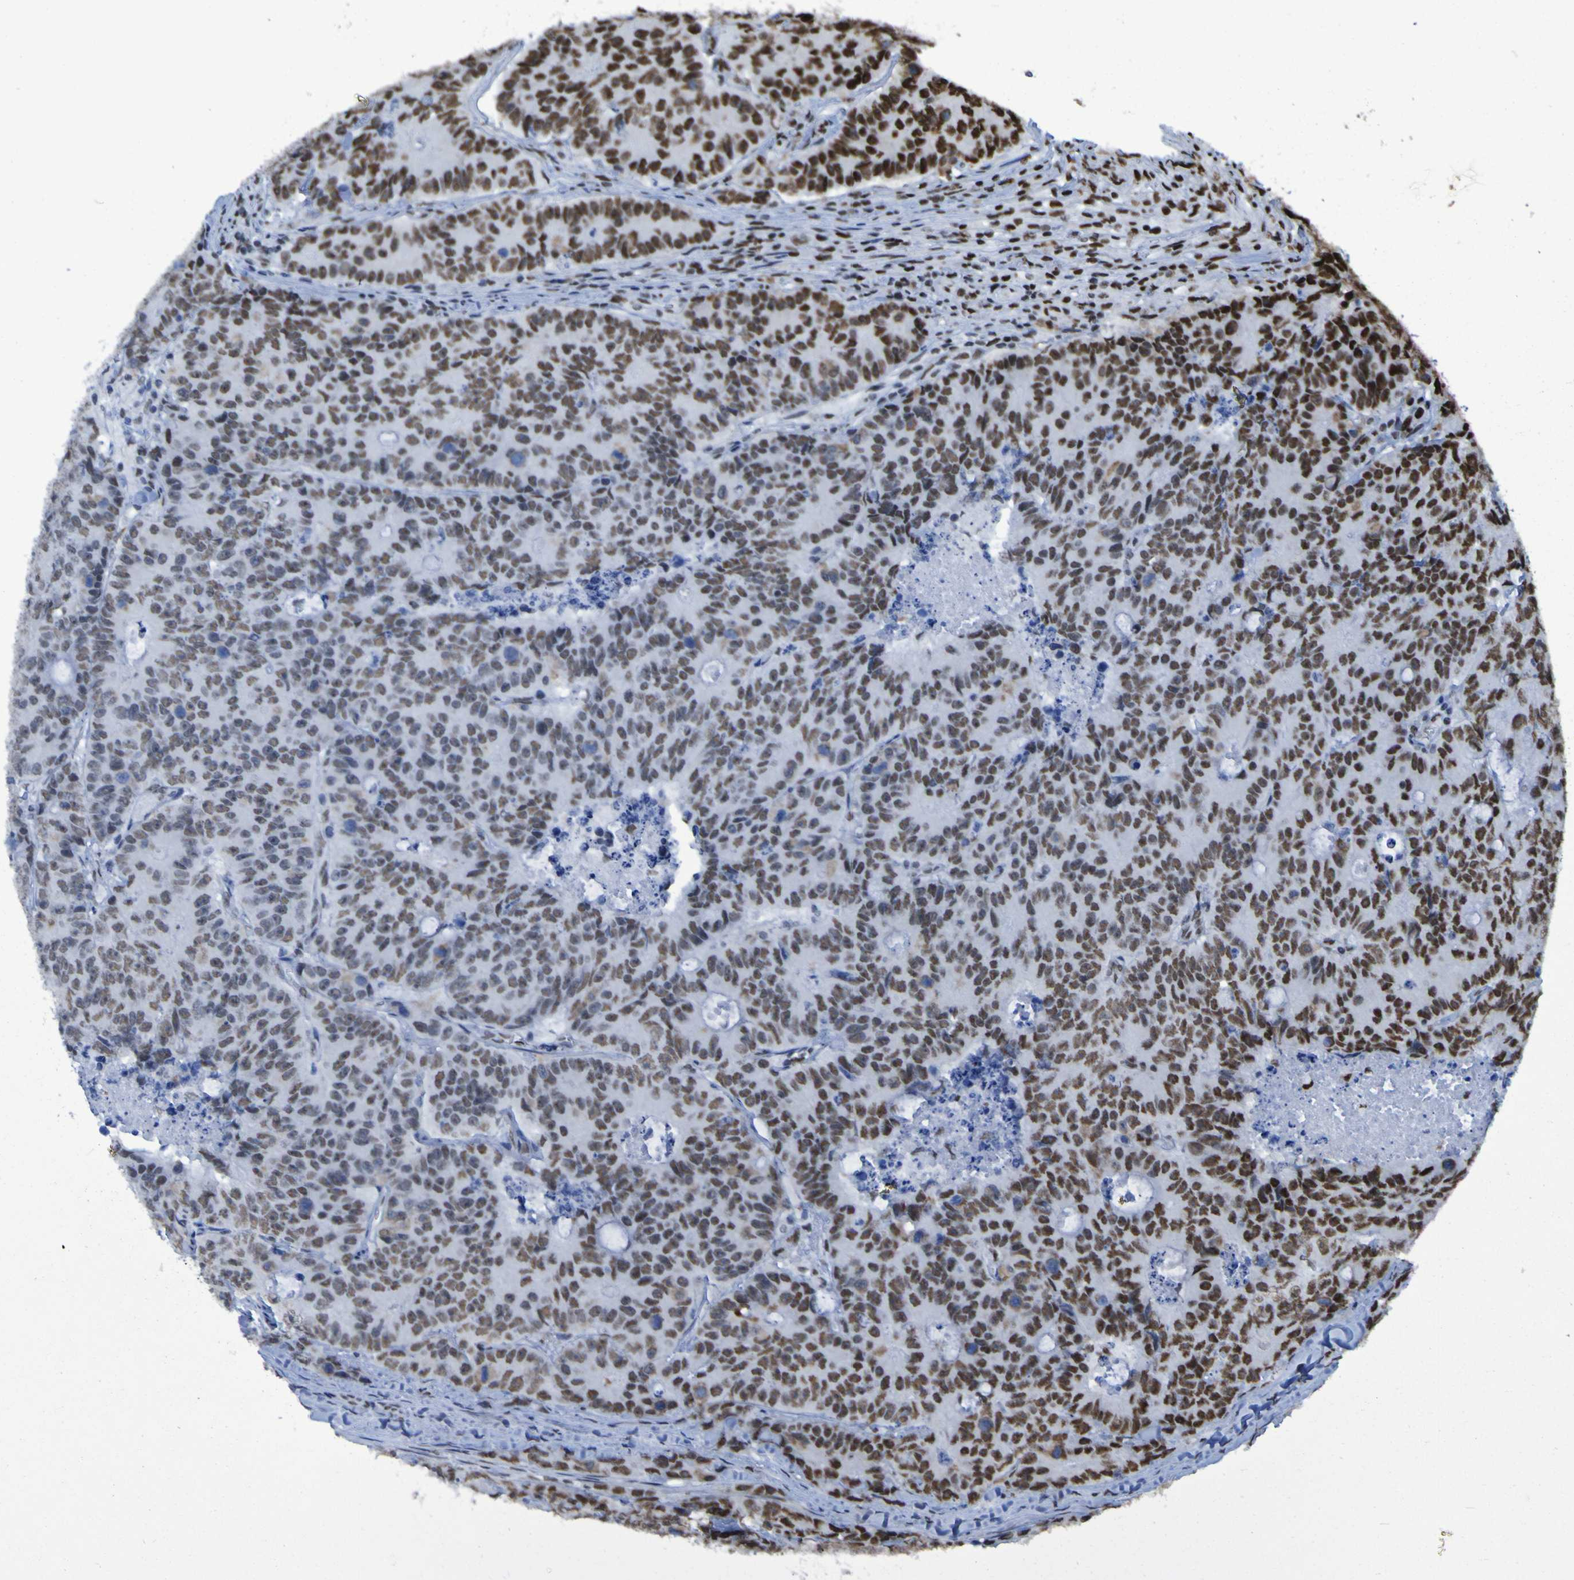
{"staining": {"intensity": "strong", "quantity": "25%-75%", "location": "nuclear"}, "tissue": "colorectal cancer", "cell_type": "Tumor cells", "image_type": "cancer", "snomed": [{"axis": "morphology", "description": "Adenocarcinoma, NOS"}, {"axis": "topography", "description": "Colon"}], "caption": "Tumor cells demonstrate high levels of strong nuclear expression in about 25%-75% of cells in colorectal cancer (adenocarcinoma).", "gene": "HNRNPR", "patient": {"sex": "female", "age": 86}}